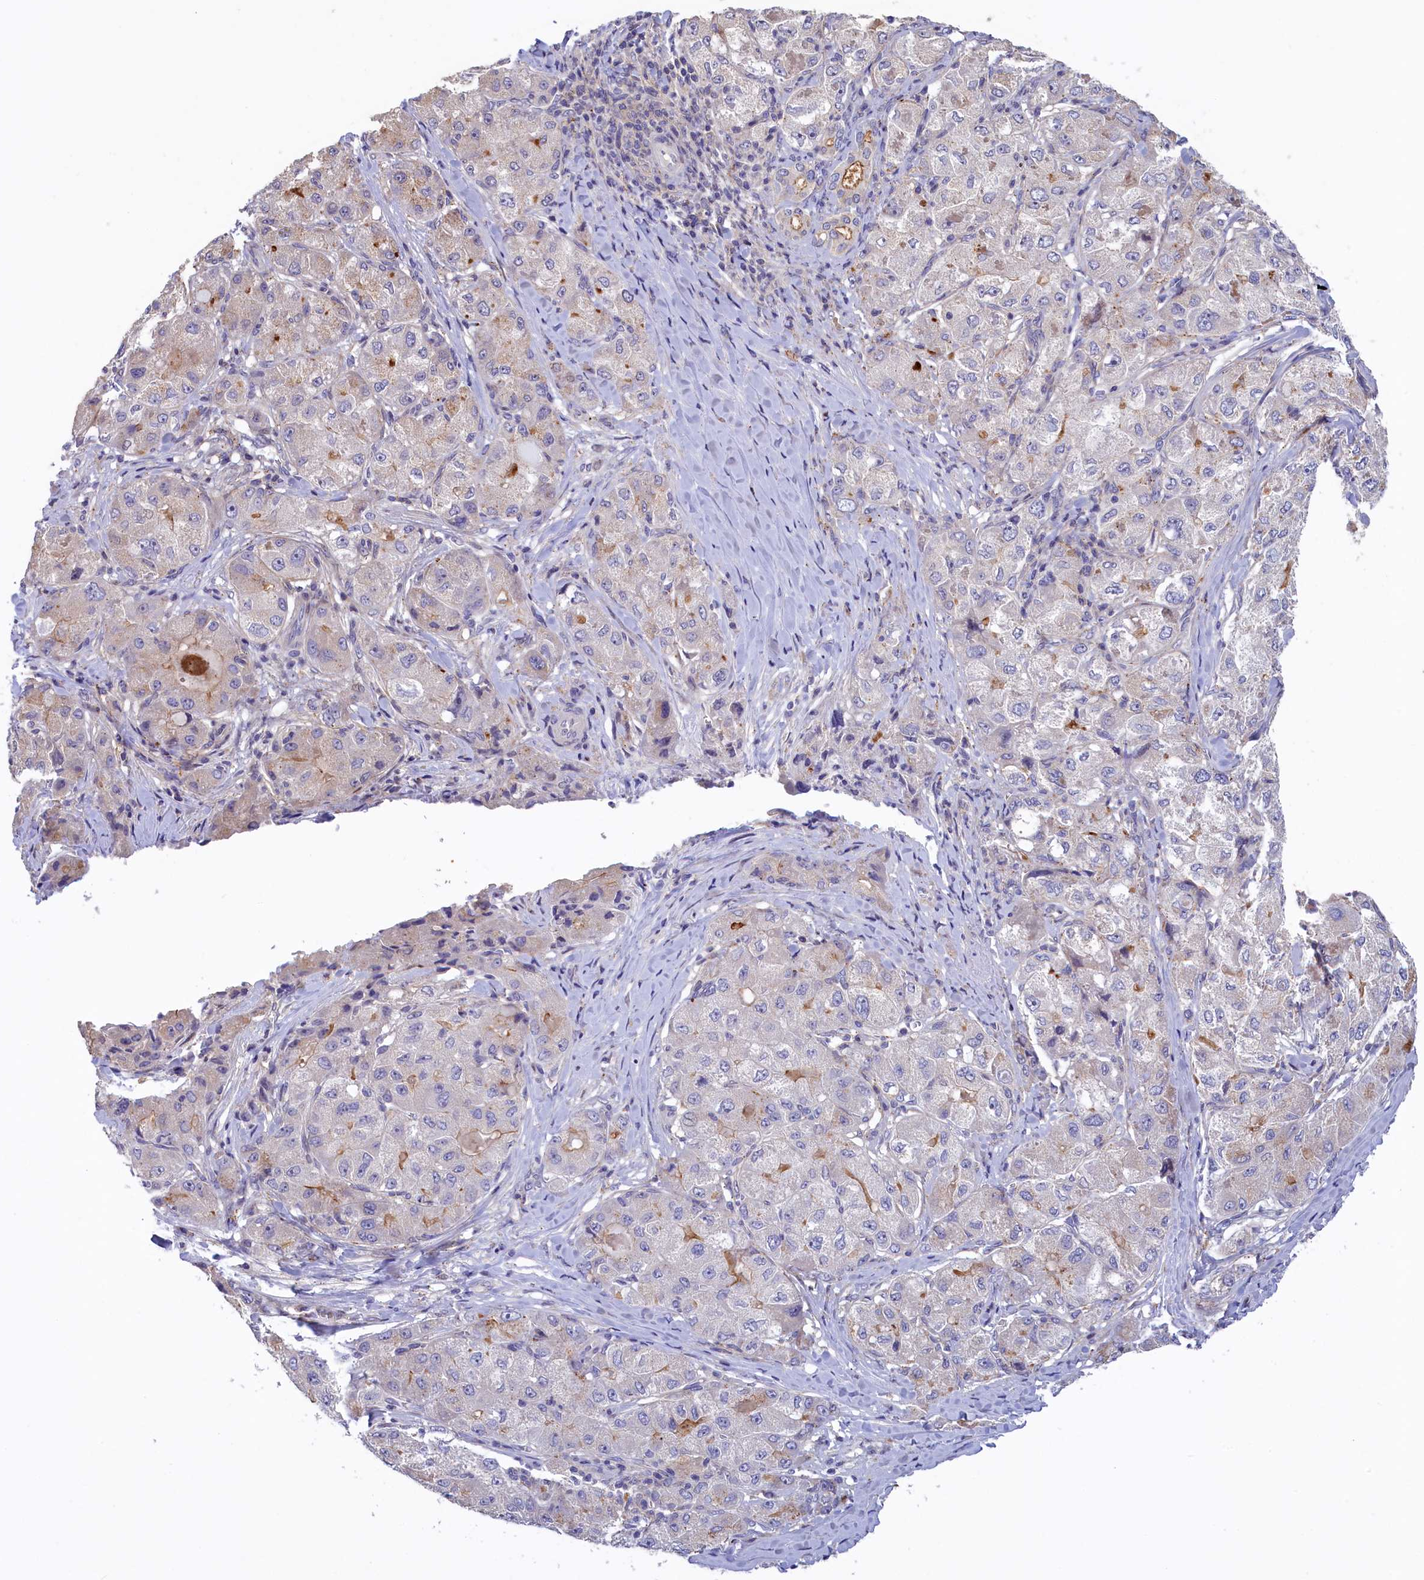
{"staining": {"intensity": "weak", "quantity": "<25%", "location": "cytoplasmic/membranous"}, "tissue": "liver cancer", "cell_type": "Tumor cells", "image_type": "cancer", "snomed": [{"axis": "morphology", "description": "Carcinoma, Hepatocellular, NOS"}, {"axis": "topography", "description": "Liver"}], "caption": "Liver cancer was stained to show a protein in brown. There is no significant staining in tumor cells.", "gene": "HYKK", "patient": {"sex": "male", "age": 80}}